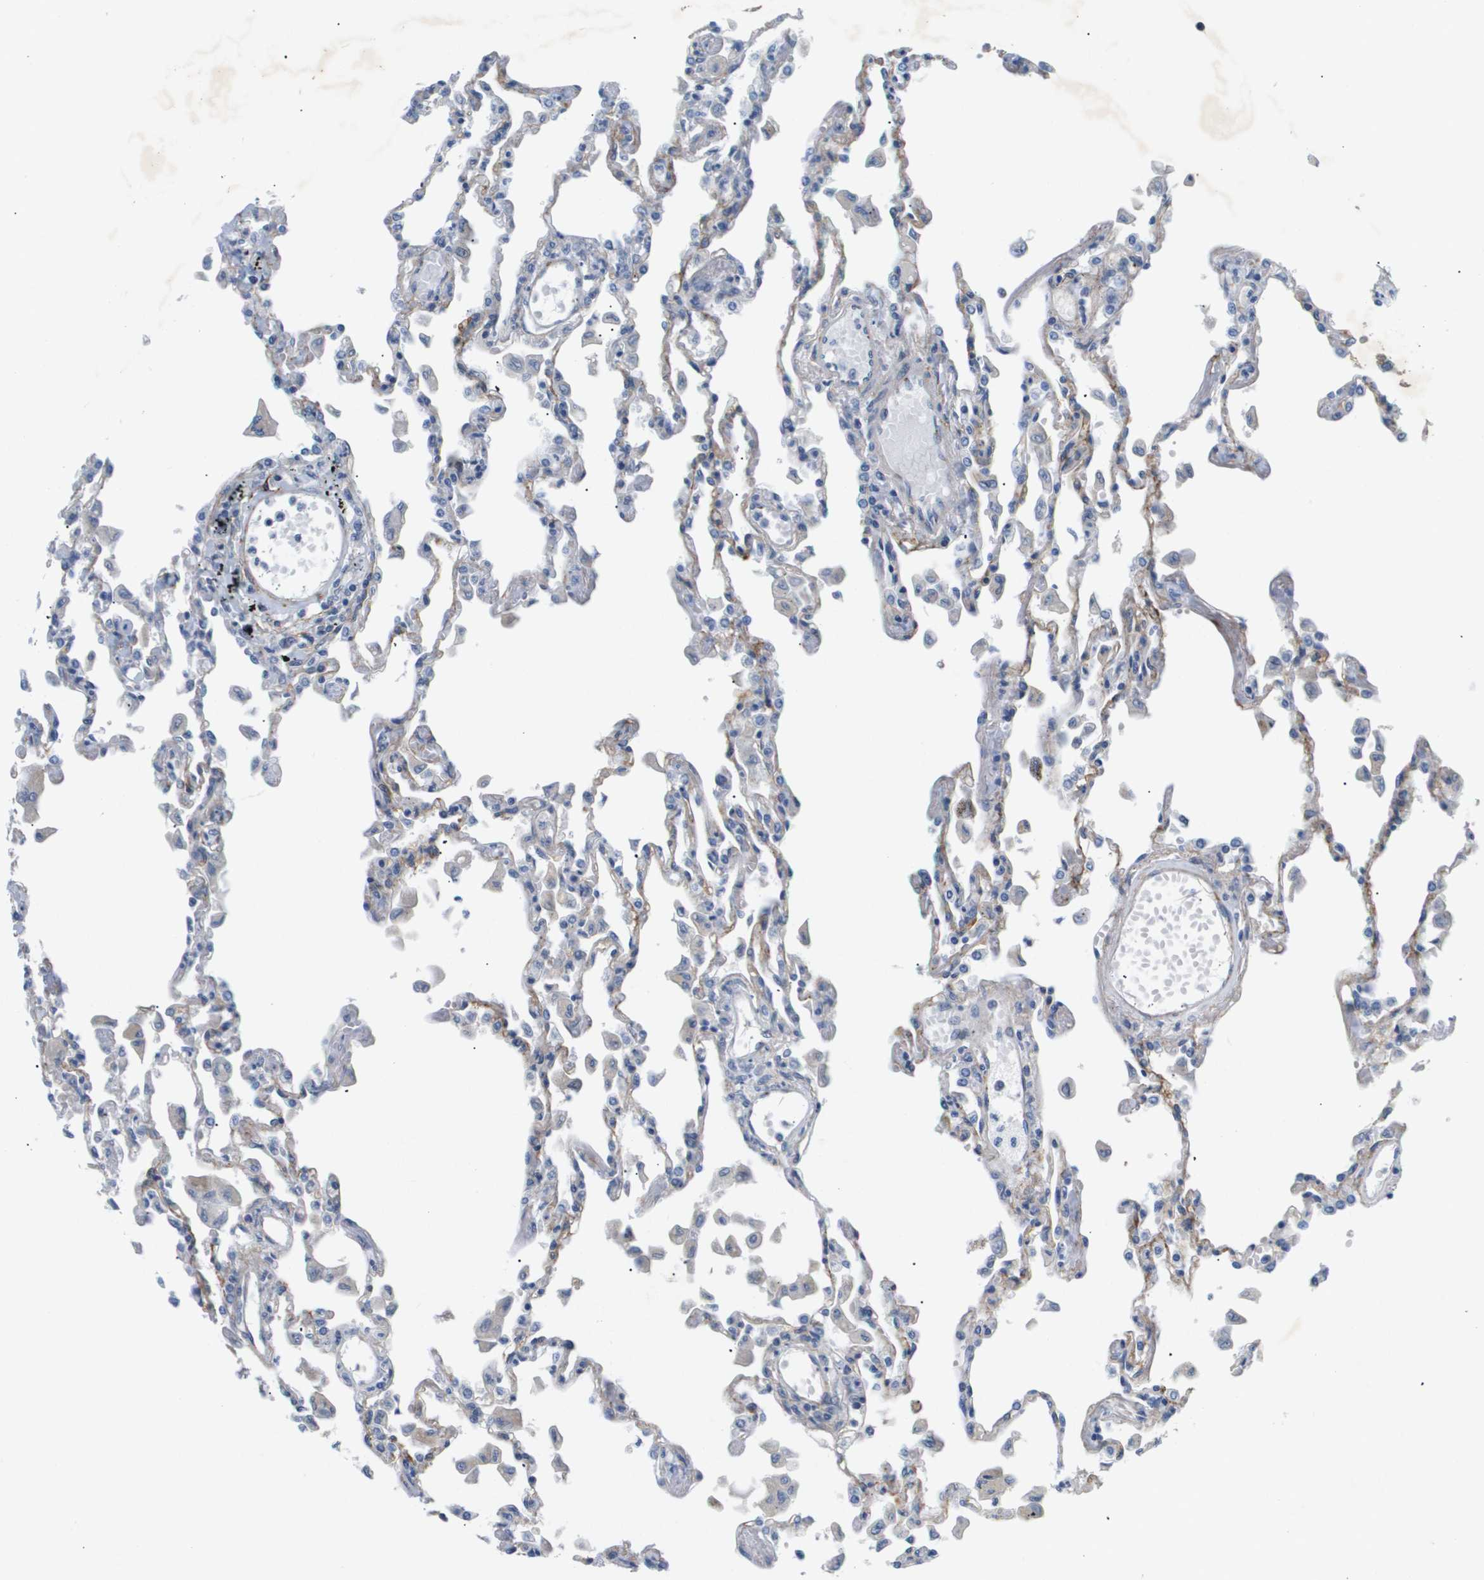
{"staining": {"intensity": "negative", "quantity": "none", "location": "none"}, "tissue": "lung", "cell_type": "Alveolar cells", "image_type": "normal", "snomed": [{"axis": "morphology", "description": "Normal tissue, NOS"}, {"axis": "topography", "description": "Bronchus"}, {"axis": "topography", "description": "Lung"}], "caption": "DAB (3,3'-diaminobenzidine) immunohistochemical staining of unremarkable lung displays no significant expression in alveolar cells. (DAB (3,3'-diaminobenzidine) immunohistochemistry (IHC) visualized using brightfield microscopy, high magnification).", "gene": "OTUD5", "patient": {"sex": "female", "age": 49}}